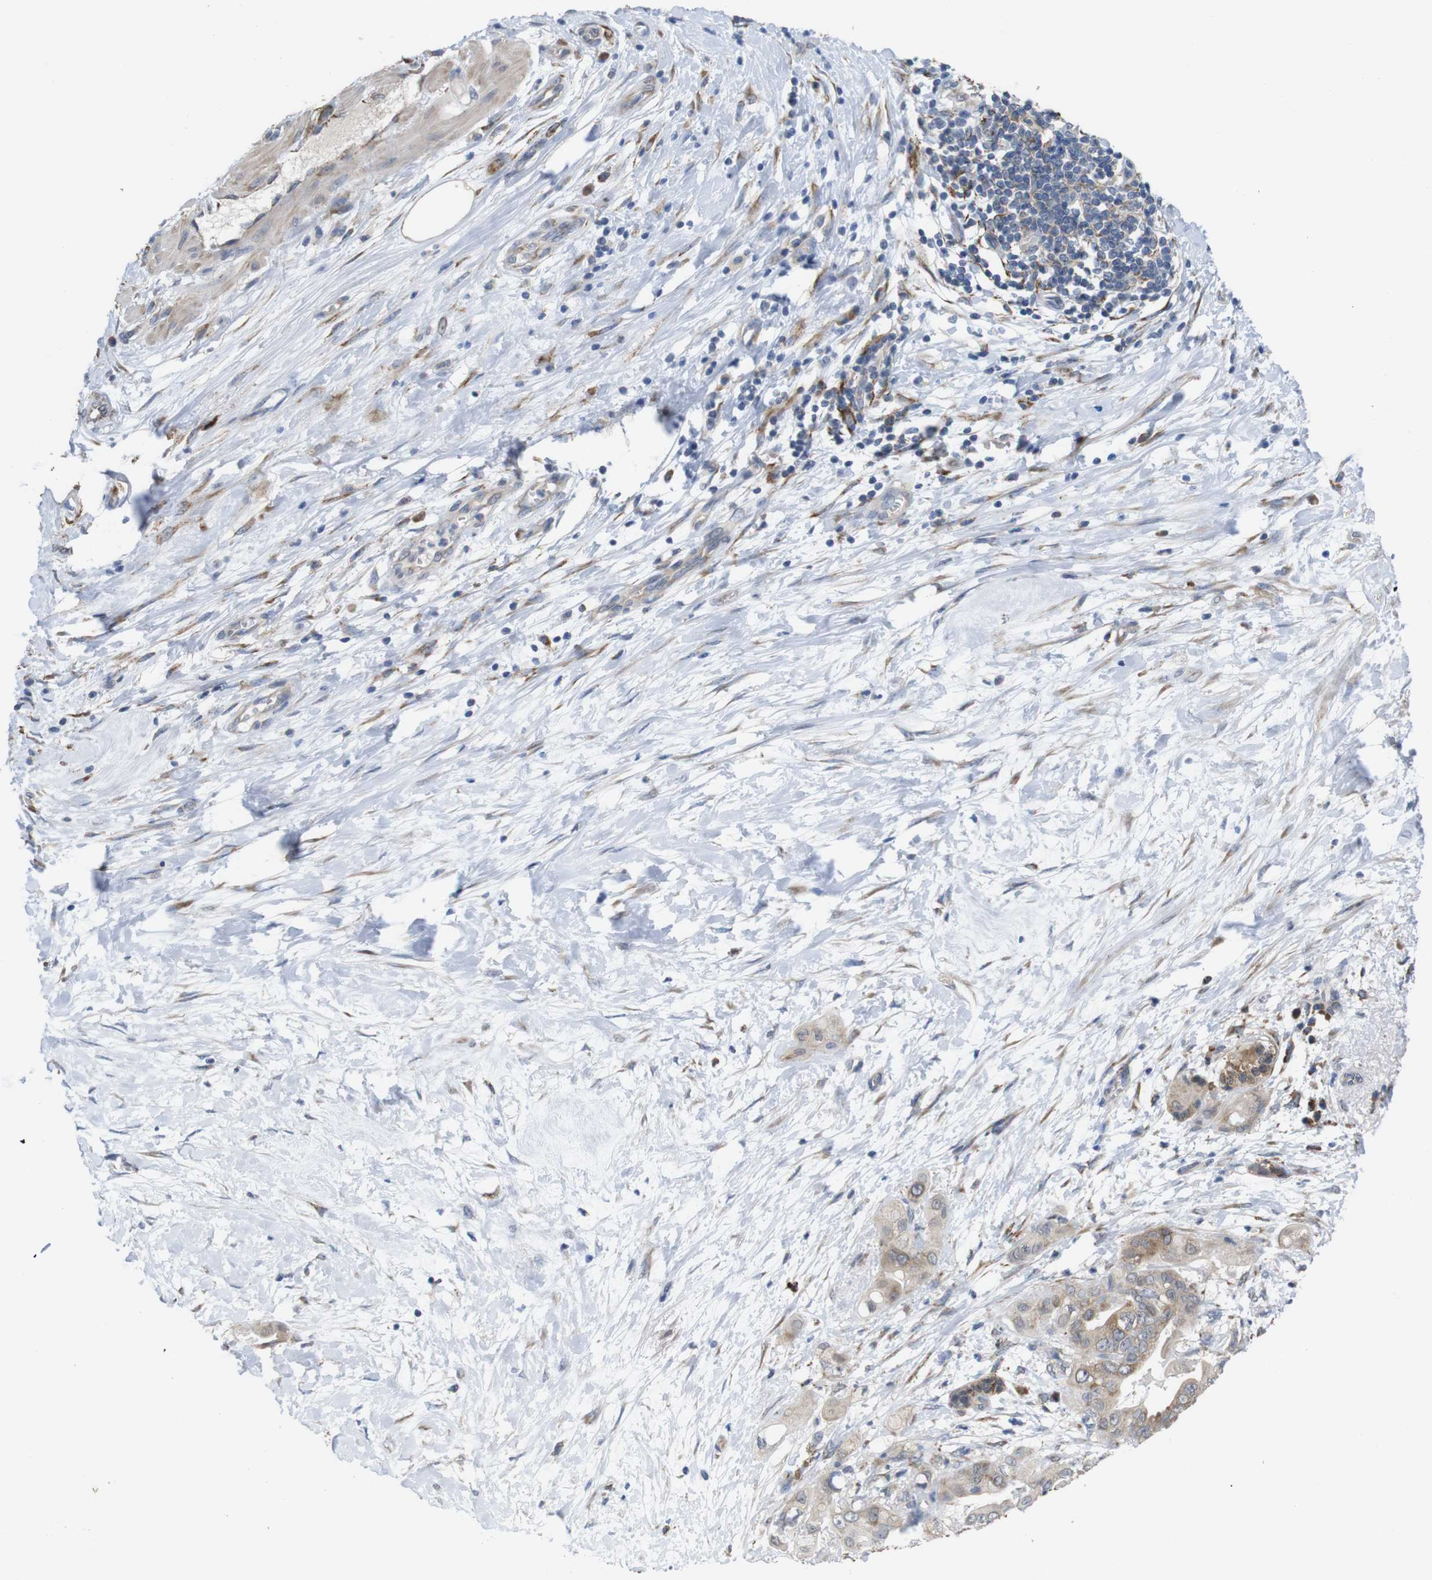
{"staining": {"intensity": "moderate", "quantity": ">75%", "location": "cytoplasmic/membranous"}, "tissue": "pancreatic cancer", "cell_type": "Tumor cells", "image_type": "cancer", "snomed": [{"axis": "morphology", "description": "Adenocarcinoma, NOS"}, {"axis": "topography", "description": "Pancreas"}], "caption": "Immunohistochemistry (DAB (3,3'-diaminobenzidine)) staining of pancreatic adenocarcinoma exhibits moderate cytoplasmic/membranous protein staining in about >75% of tumor cells. (brown staining indicates protein expression, while blue staining denotes nuclei).", "gene": "PTPRR", "patient": {"sex": "female", "age": 75}}